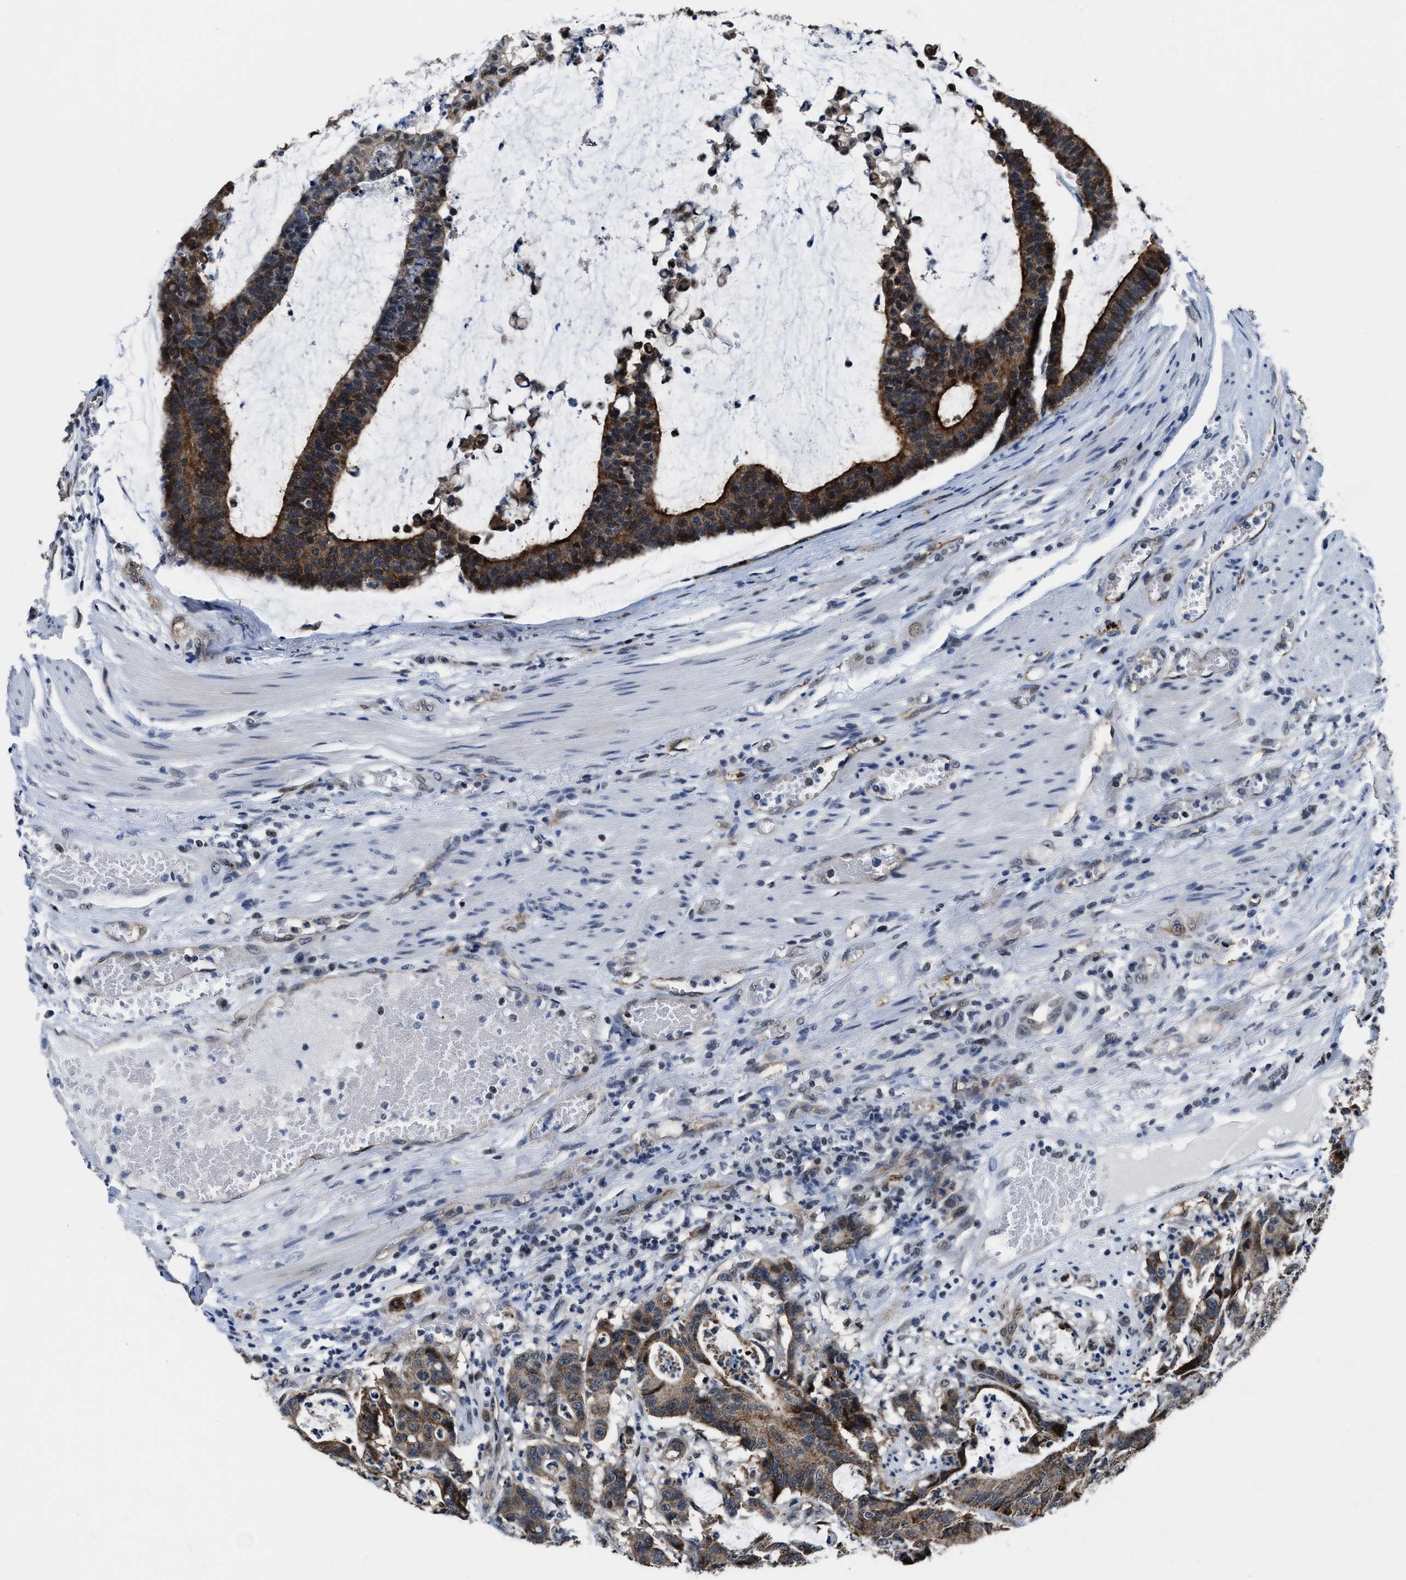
{"staining": {"intensity": "strong", "quantity": ">75%", "location": "cytoplasmic/membranous"}, "tissue": "colorectal cancer", "cell_type": "Tumor cells", "image_type": "cancer", "snomed": [{"axis": "morphology", "description": "Adenocarcinoma, NOS"}, {"axis": "topography", "description": "Colon"}], "caption": "Brown immunohistochemical staining in human colorectal adenocarcinoma reveals strong cytoplasmic/membranous expression in approximately >75% of tumor cells.", "gene": "MARCKSL1", "patient": {"sex": "female", "age": 84}}